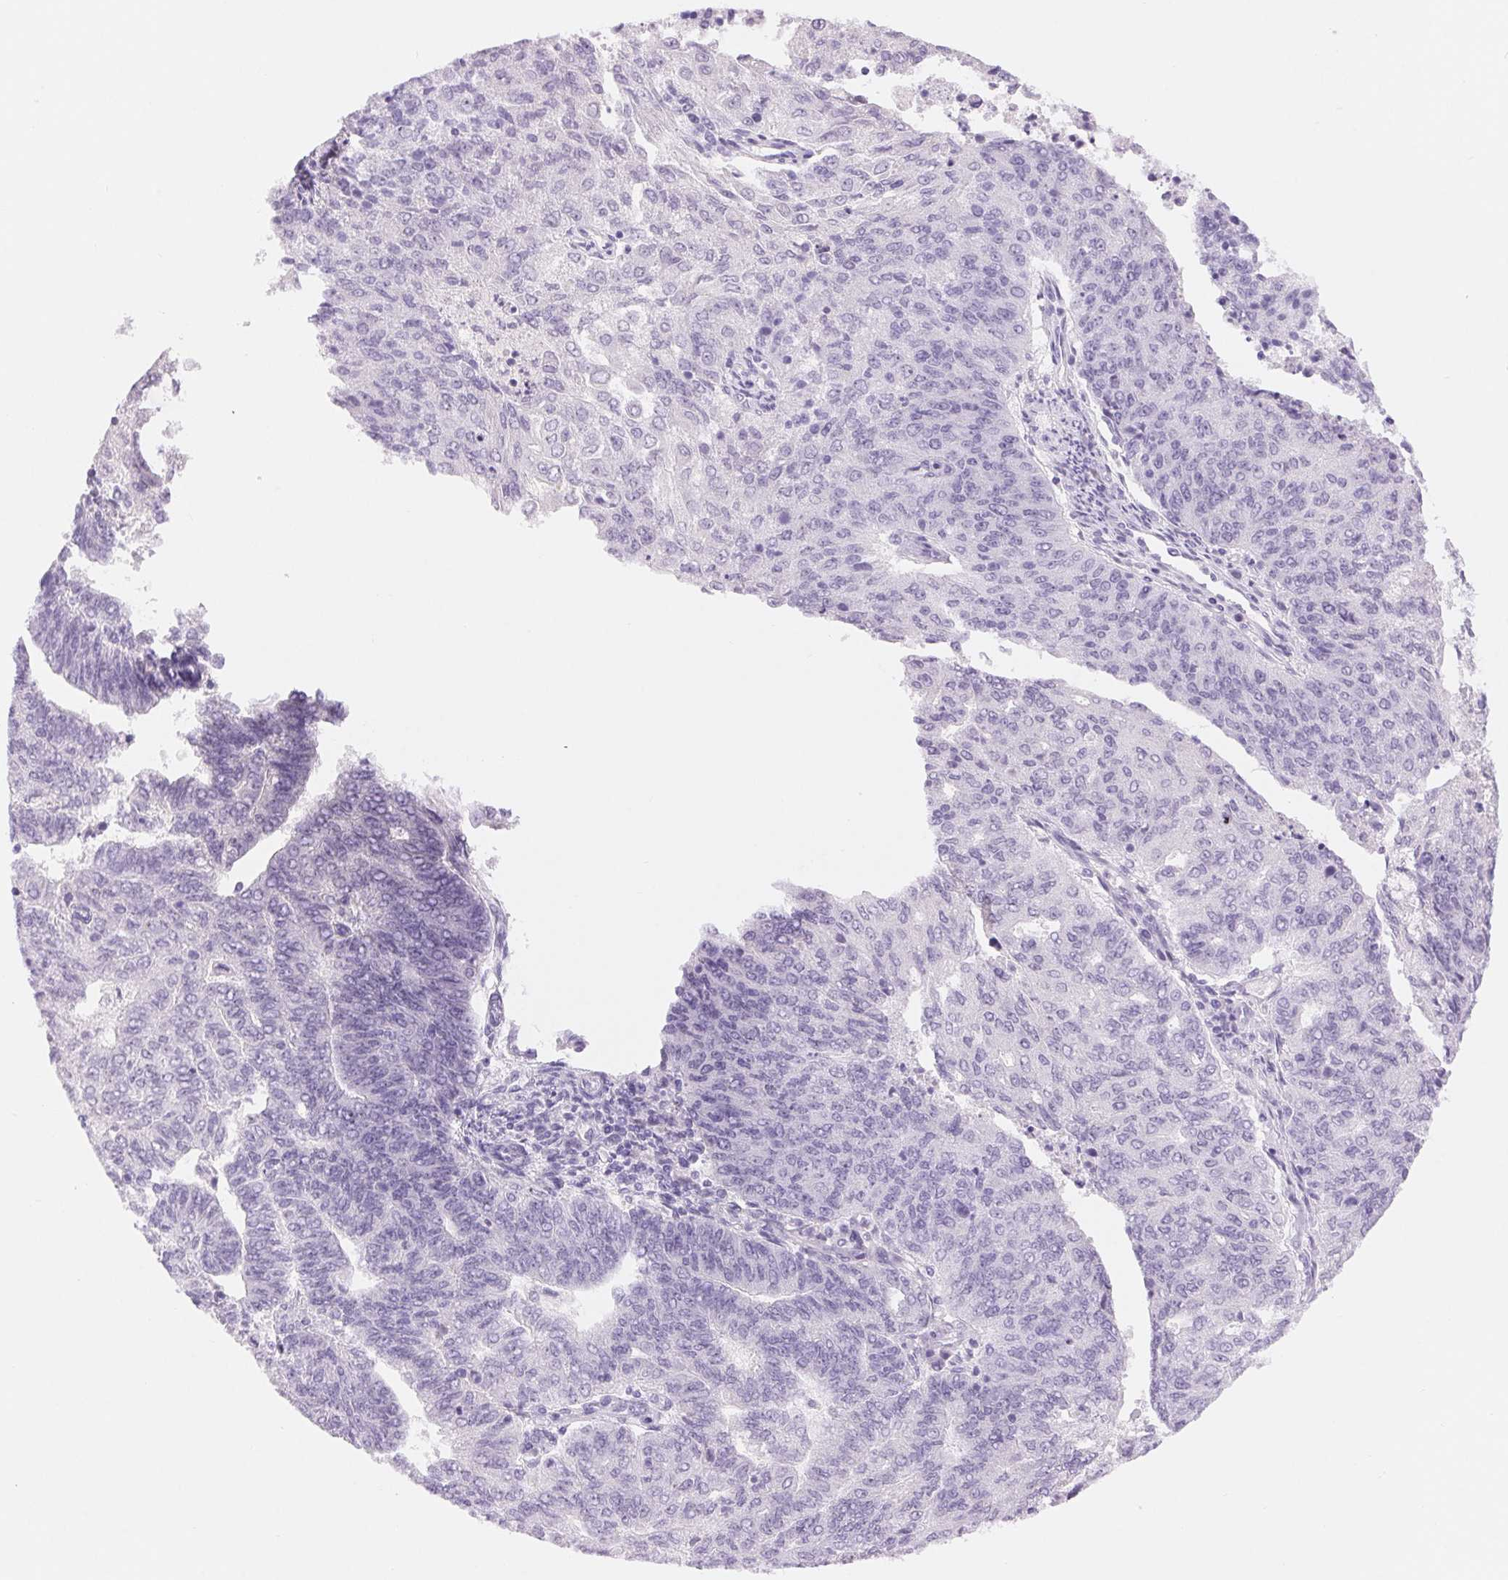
{"staining": {"intensity": "negative", "quantity": "none", "location": "none"}, "tissue": "endometrial cancer", "cell_type": "Tumor cells", "image_type": "cancer", "snomed": [{"axis": "morphology", "description": "Adenocarcinoma, NOS"}, {"axis": "topography", "description": "Endometrium"}], "caption": "Immunohistochemical staining of human endometrial cancer (adenocarcinoma) demonstrates no significant staining in tumor cells. (Stains: DAB immunohistochemistry with hematoxylin counter stain, Microscopy: brightfield microscopy at high magnification).", "gene": "ASGR2", "patient": {"sex": "female", "age": 82}}